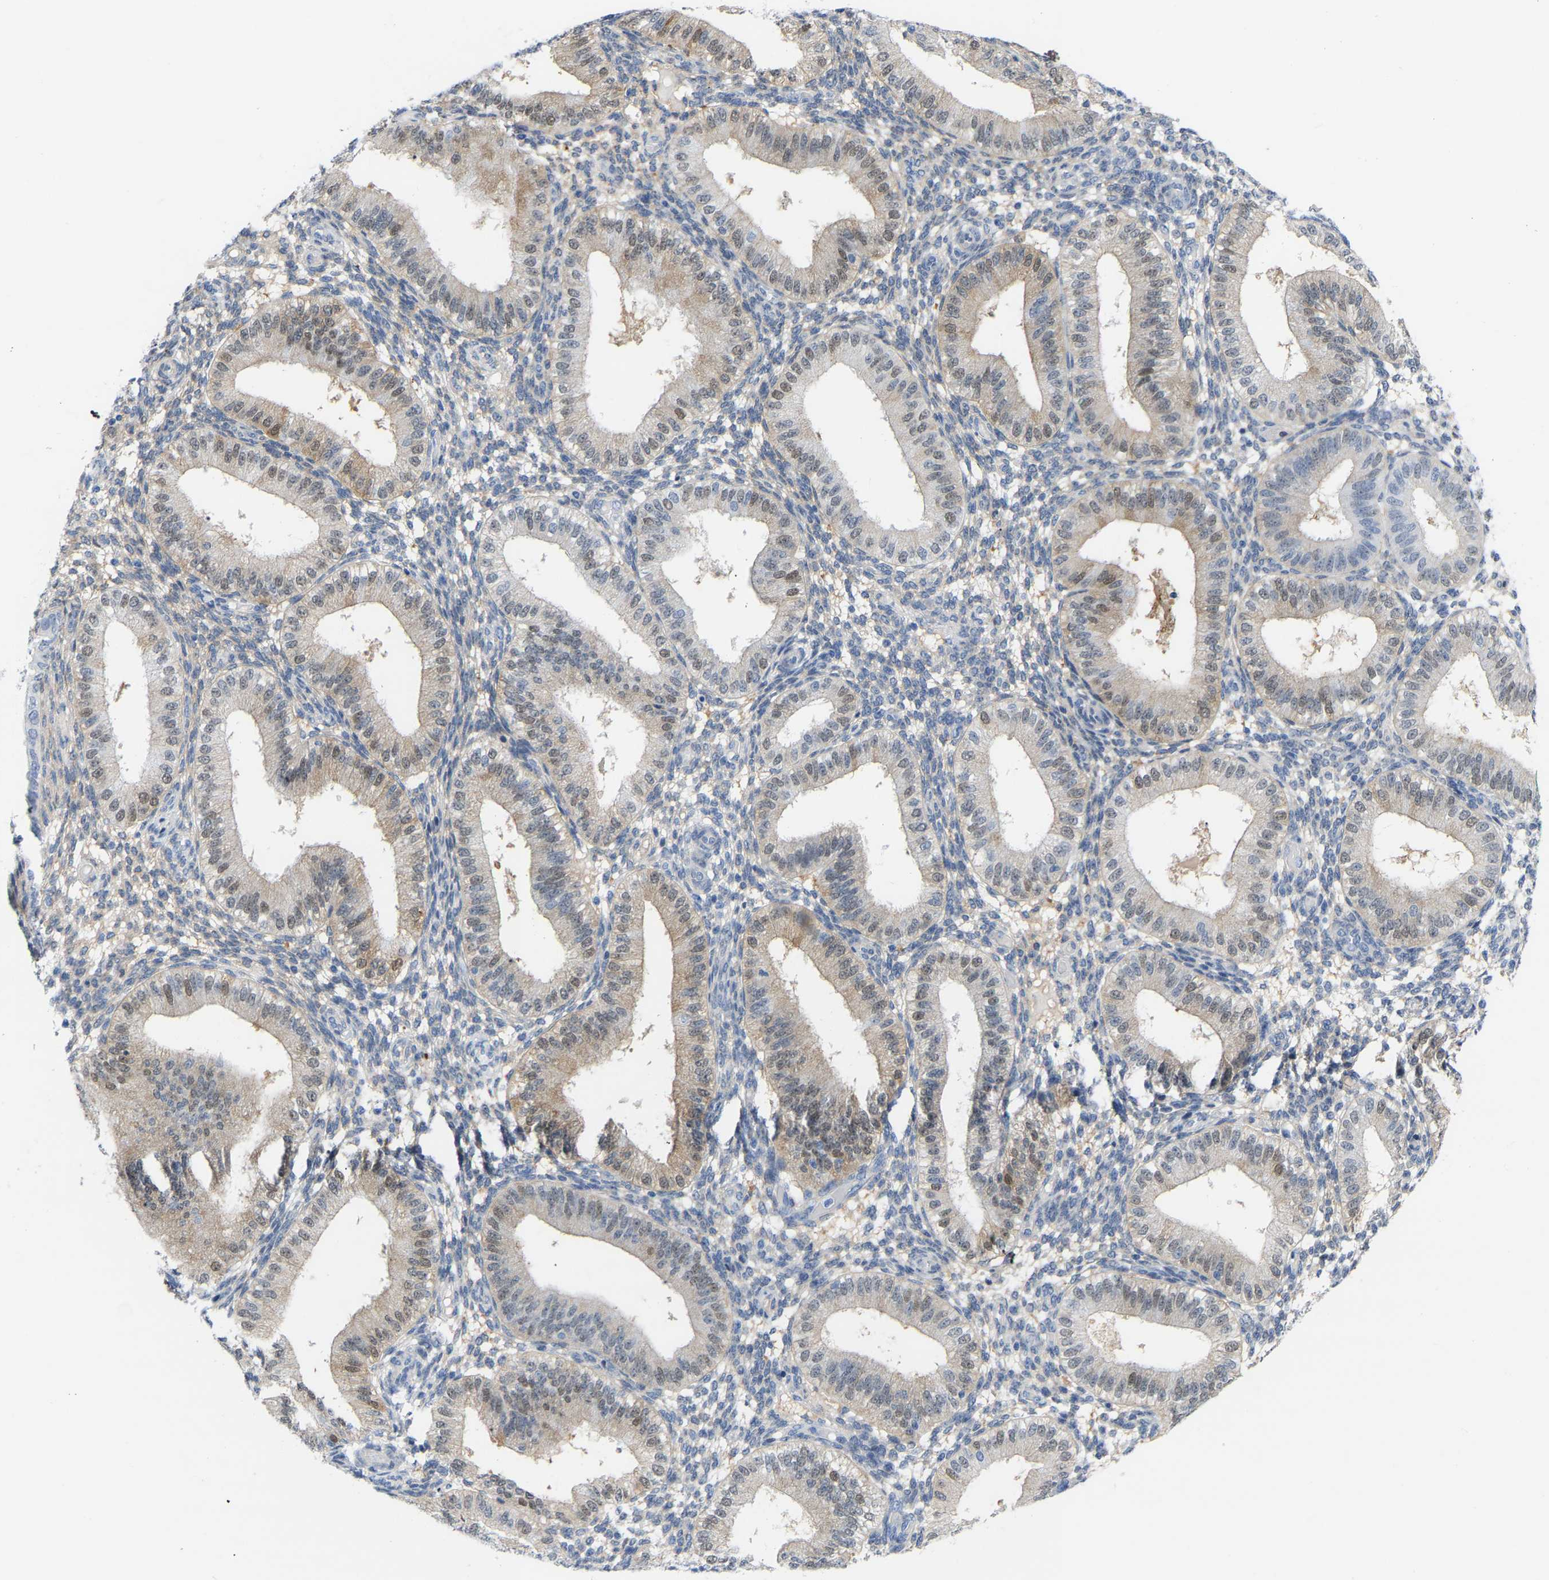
{"staining": {"intensity": "moderate", "quantity": "<25%", "location": "cytoplasmic/membranous"}, "tissue": "endometrium", "cell_type": "Cells in endometrial stroma", "image_type": "normal", "snomed": [{"axis": "morphology", "description": "Normal tissue, NOS"}, {"axis": "topography", "description": "Endometrium"}], "caption": "Cells in endometrial stroma show low levels of moderate cytoplasmic/membranous expression in about <25% of cells in benign endometrium.", "gene": "ABTB2", "patient": {"sex": "female", "age": 39}}